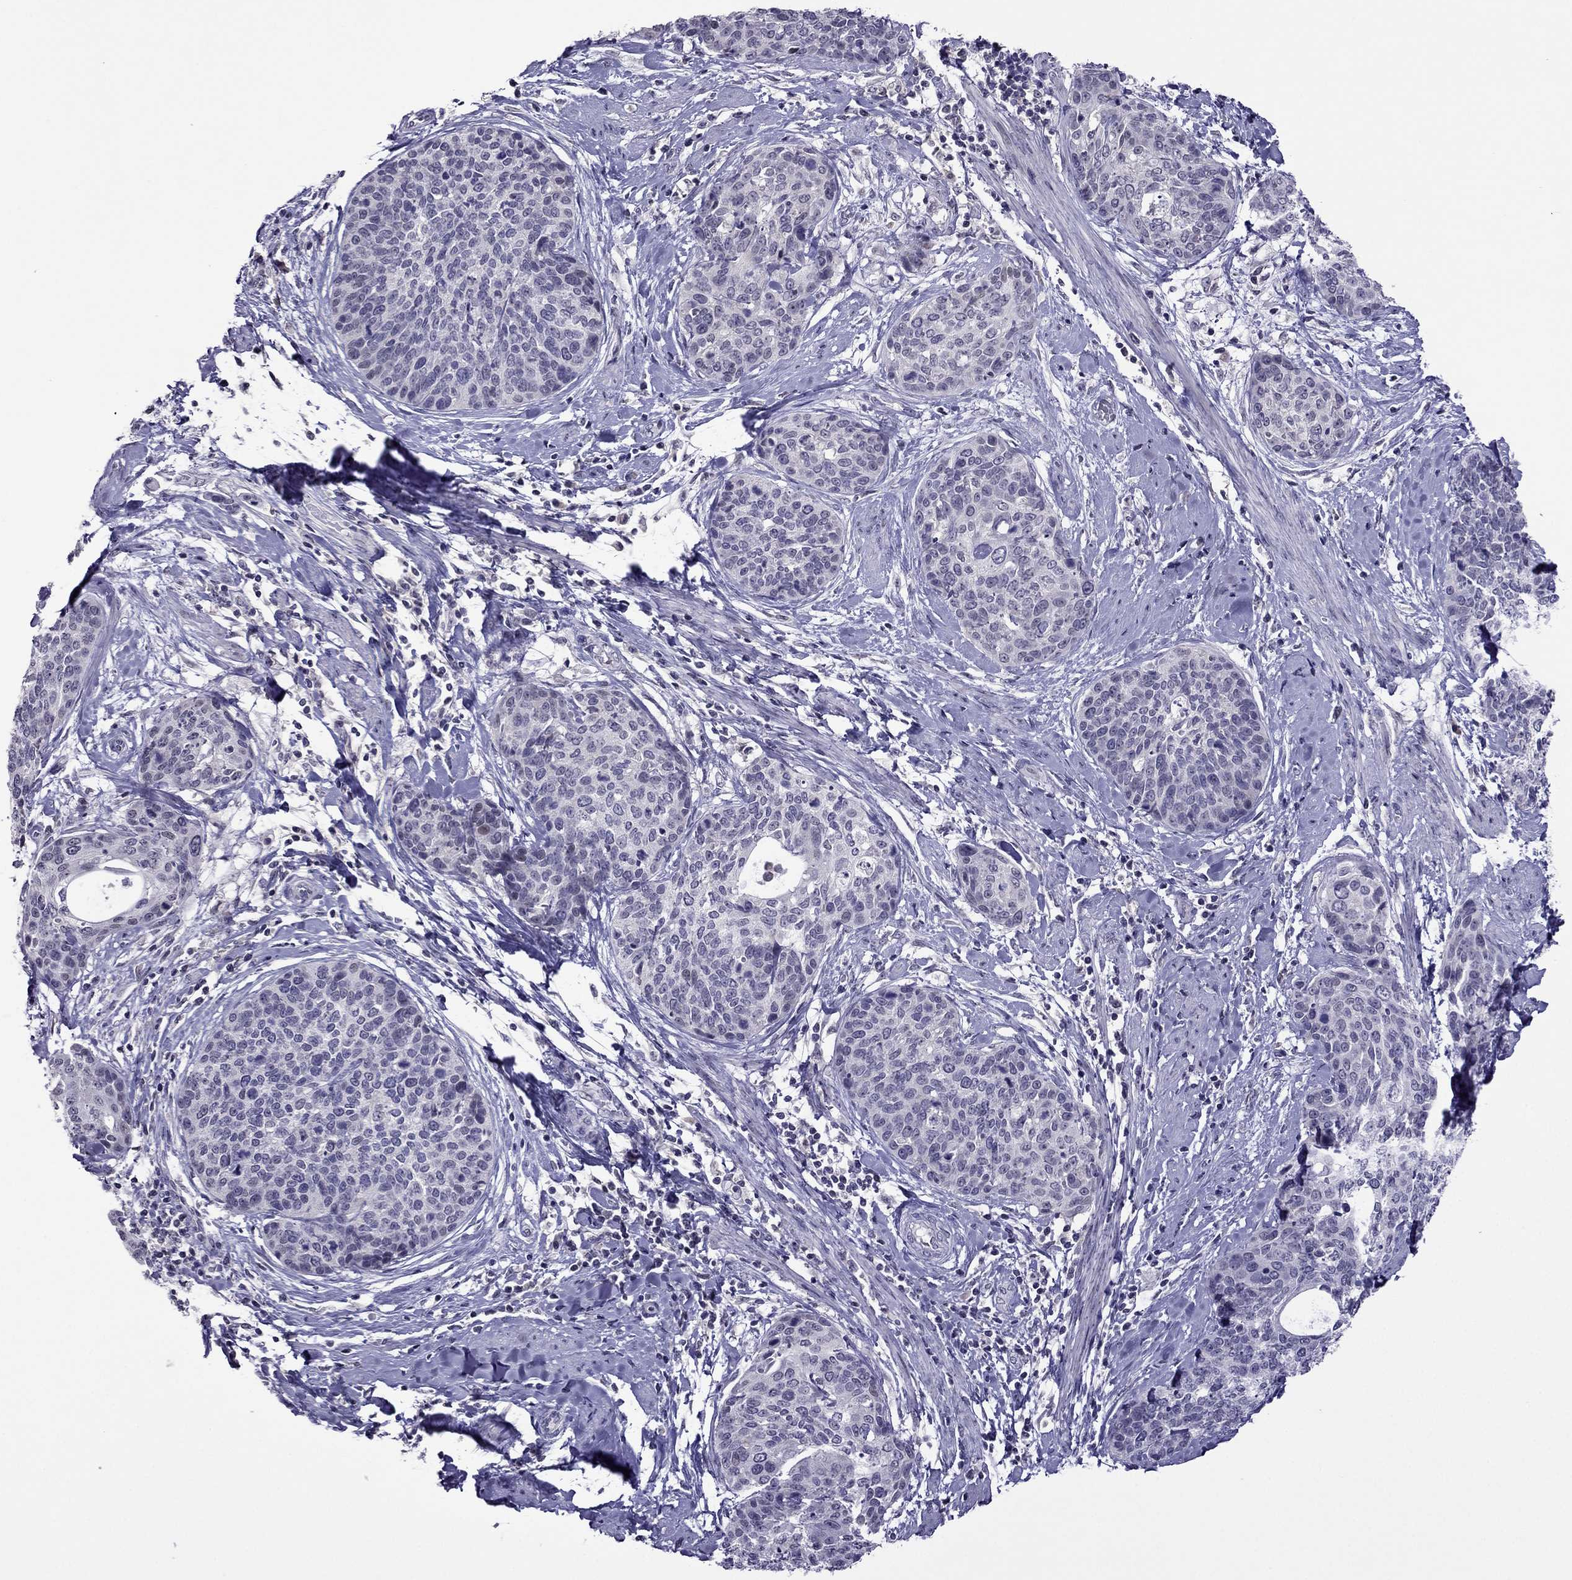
{"staining": {"intensity": "negative", "quantity": "none", "location": "none"}, "tissue": "cervical cancer", "cell_type": "Tumor cells", "image_type": "cancer", "snomed": [{"axis": "morphology", "description": "Squamous cell carcinoma, NOS"}, {"axis": "topography", "description": "Cervix"}], "caption": "Cervical squamous cell carcinoma was stained to show a protein in brown. There is no significant staining in tumor cells. (Stains: DAB (3,3'-diaminobenzidine) IHC with hematoxylin counter stain, Microscopy: brightfield microscopy at high magnification).", "gene": "SPTBN4", "patient": {"sex": "female", "age": 69}}